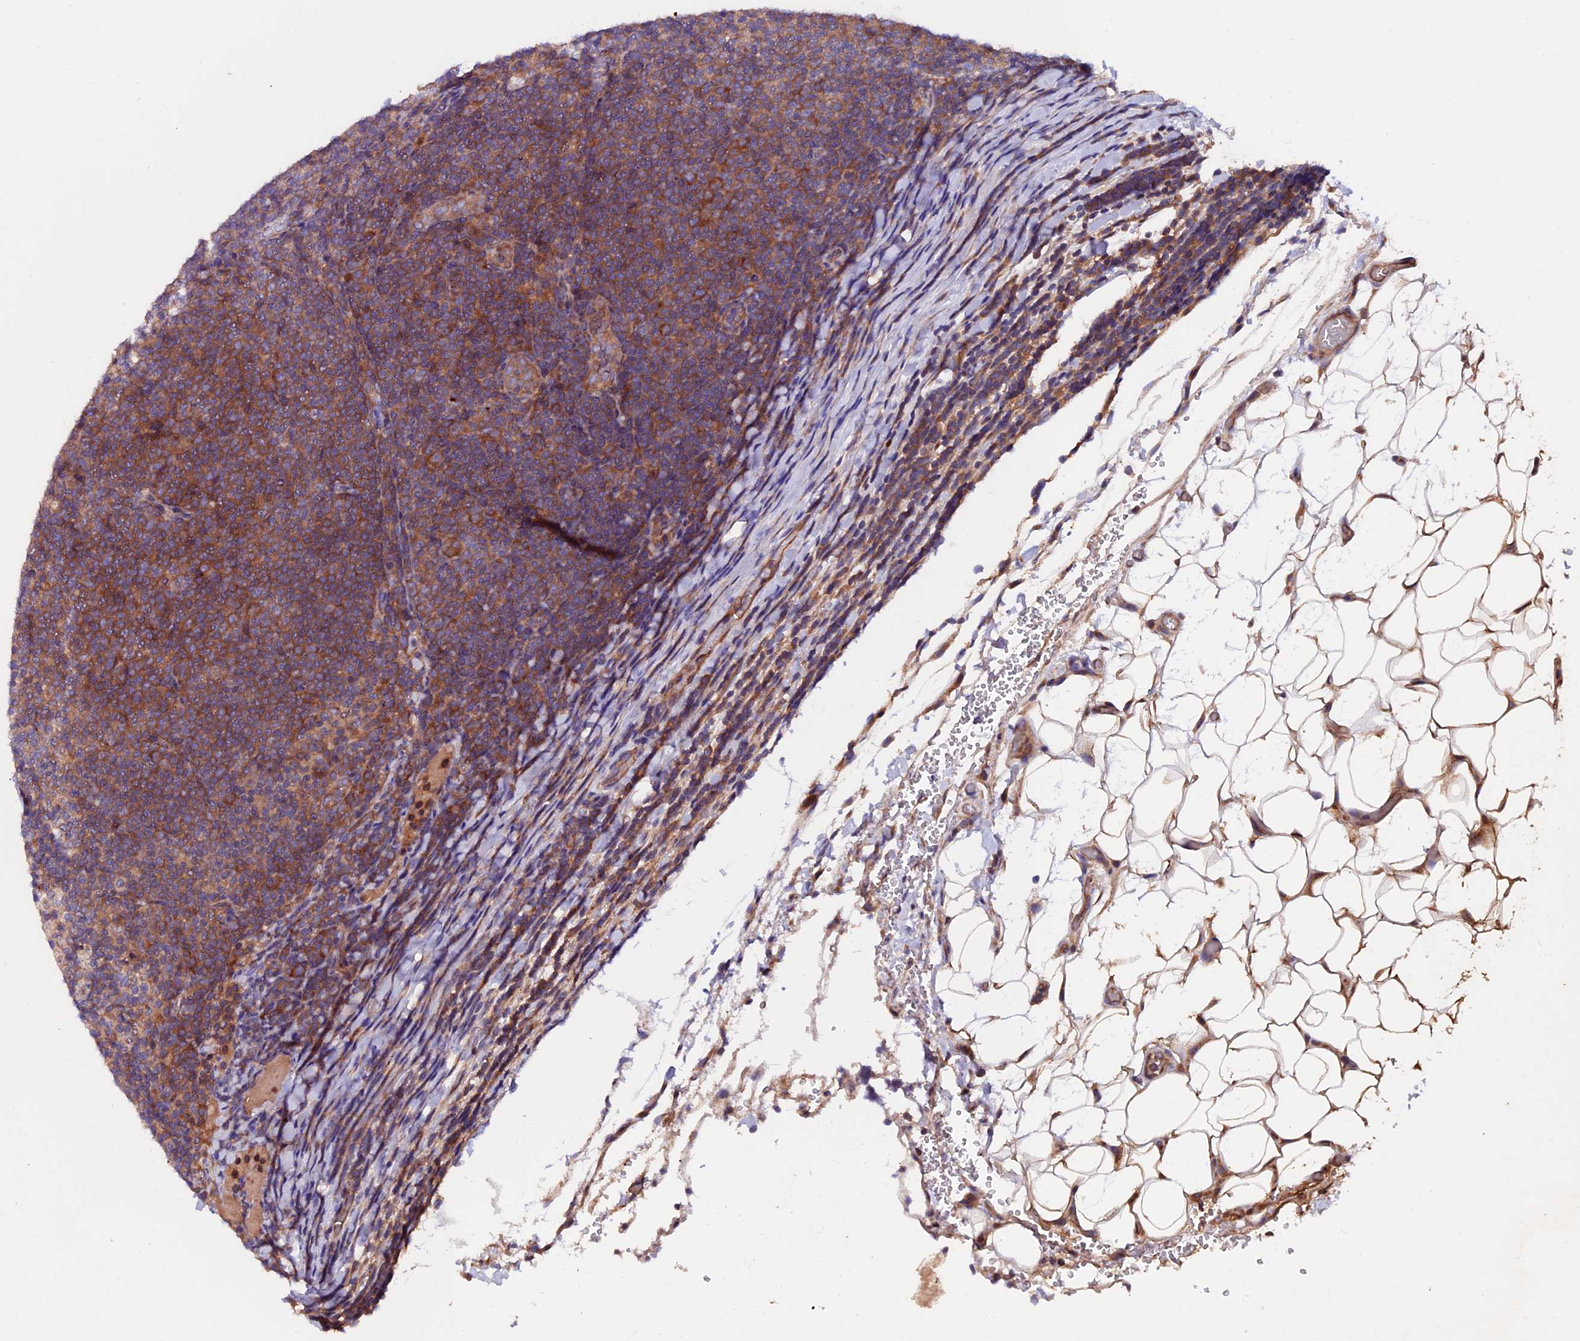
{"staining": {"intensity": "moderate", "quantity": "25%-75%", "location": "cytoplasmic/membranous"}, "tissue": "lymphoma", "cell_type": "Tumor cells", "image_type": "cancer", "snomed": [{"axis": "morphology", "description": "Malignant lymphoma, non-Hodgkin's type, Low grade"}, {"axis": "topography", "description": "Lymph node"}], "caption": "A high-resolution histopathology image shows immunohistochemistry staining of malignant lymphoma, non-Hodgkin's type (low-grade), which displays moderate cytoplasmic/membranous staining in about 25%-75% of tumor cells.", "gene": "ZNF598", "patient": {"sex": "male", "age": 66}}